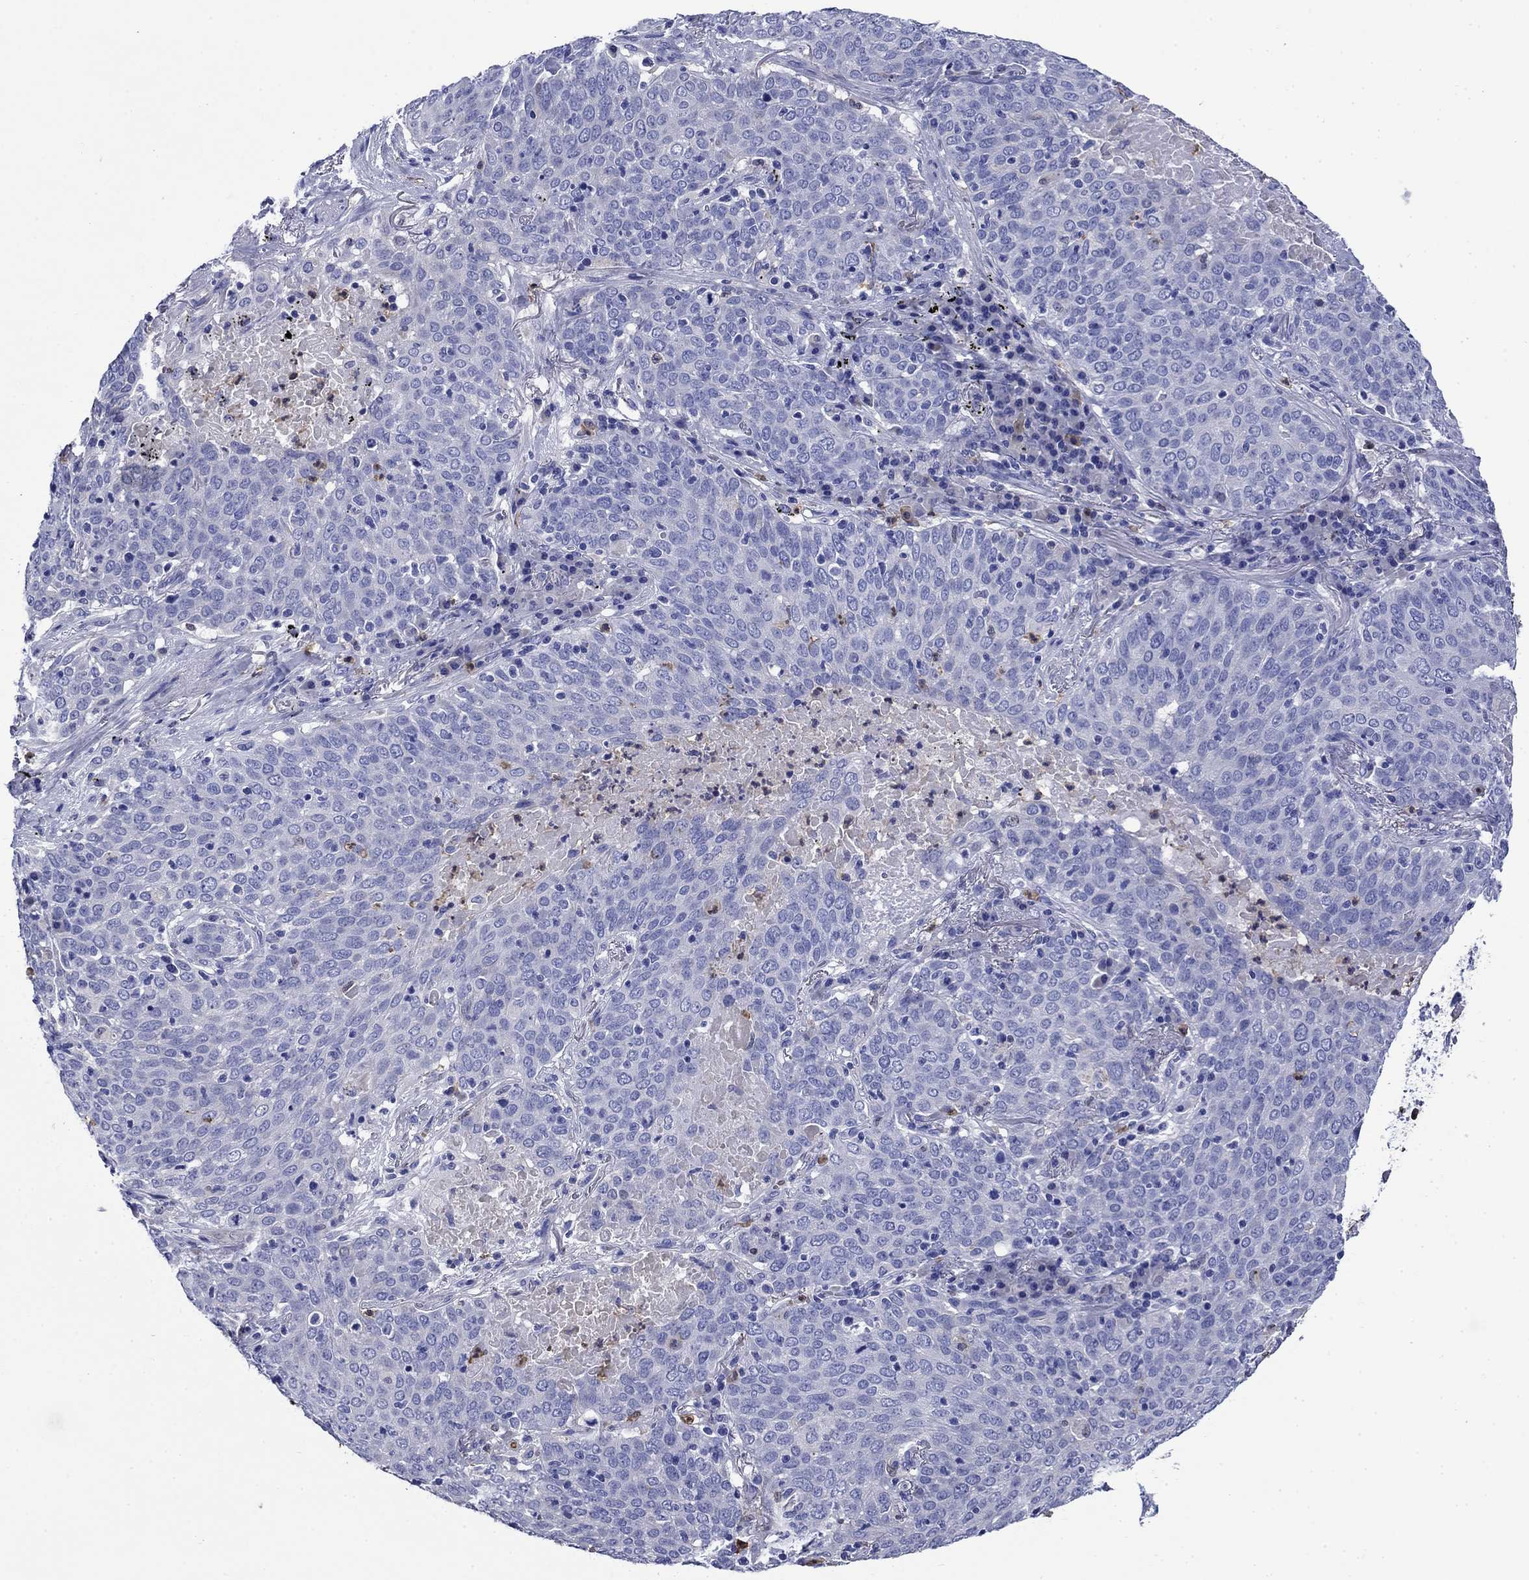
{"staining": {"intensity": "negative", "quantity": "none", "location": "none"}, "tissue": "lung cancer", "cell_type": "Tumor cells", "image_type": "cancer", "snomed": [{"axis": "morphology", "description": "Squamous cell carcinoma, NOS"}, {"axis": "topography", "description": "Lung"}], "caption": "Tumor cells show no significant protein staining in lung cancer. (DAB immunohistochemistry visualized using brightfield microscopy, high magnification).", "gene": "TFR2", "patient": {"sex": "male", "age": 82}}